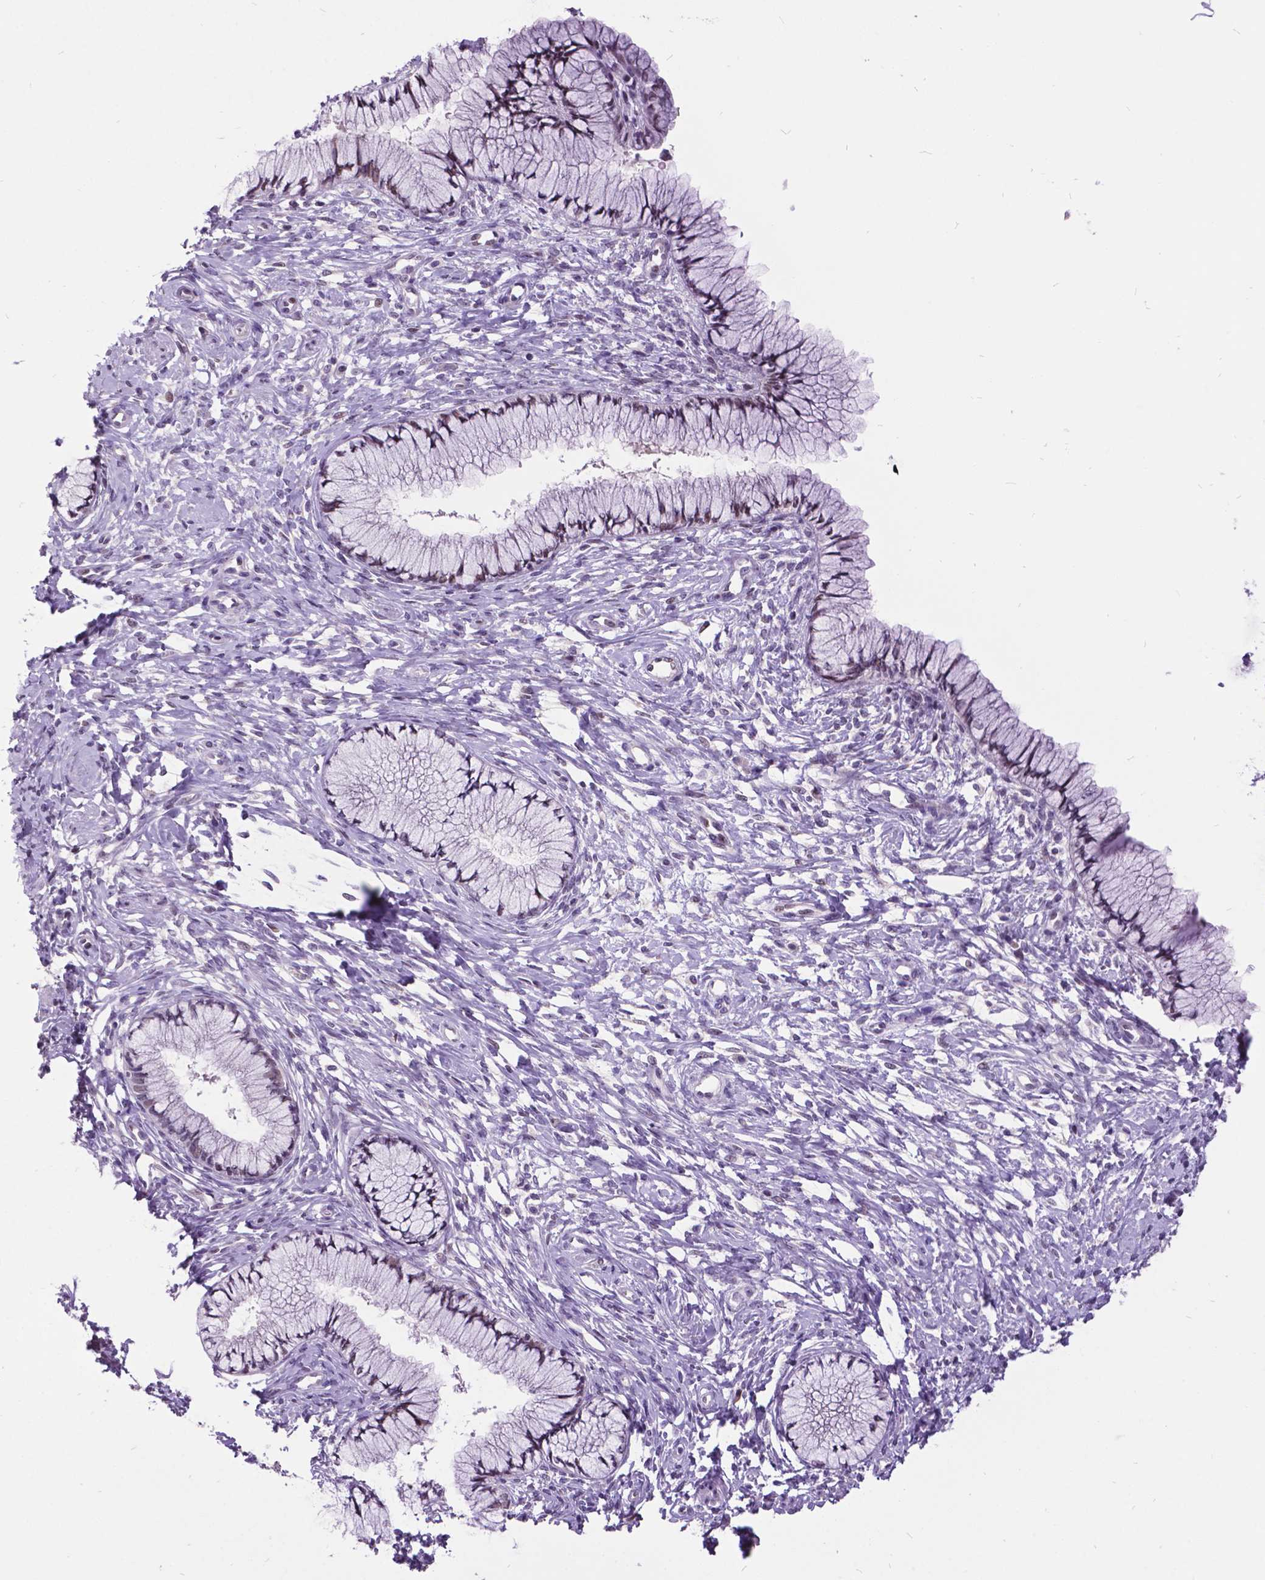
{"staining": {"intensity": "negative", "quantity": "none", "location": "none"}, "tissue": "cervix", "cell_type": "Glandular cells", "image_type": "normal", "snomed": [{"axis": "morphology", "description": "Normal tissue, NOS"}, {"axis": "topography", "description": "Cervix"}], "caption": "There is no significant positivity in glandular cells of cervix. (DAB (3,3'-diaminobenzidine) IHC with hematoxylin counter stain).", "gene": "DPF3", "patient": {"sex": "female", "age": 37}}